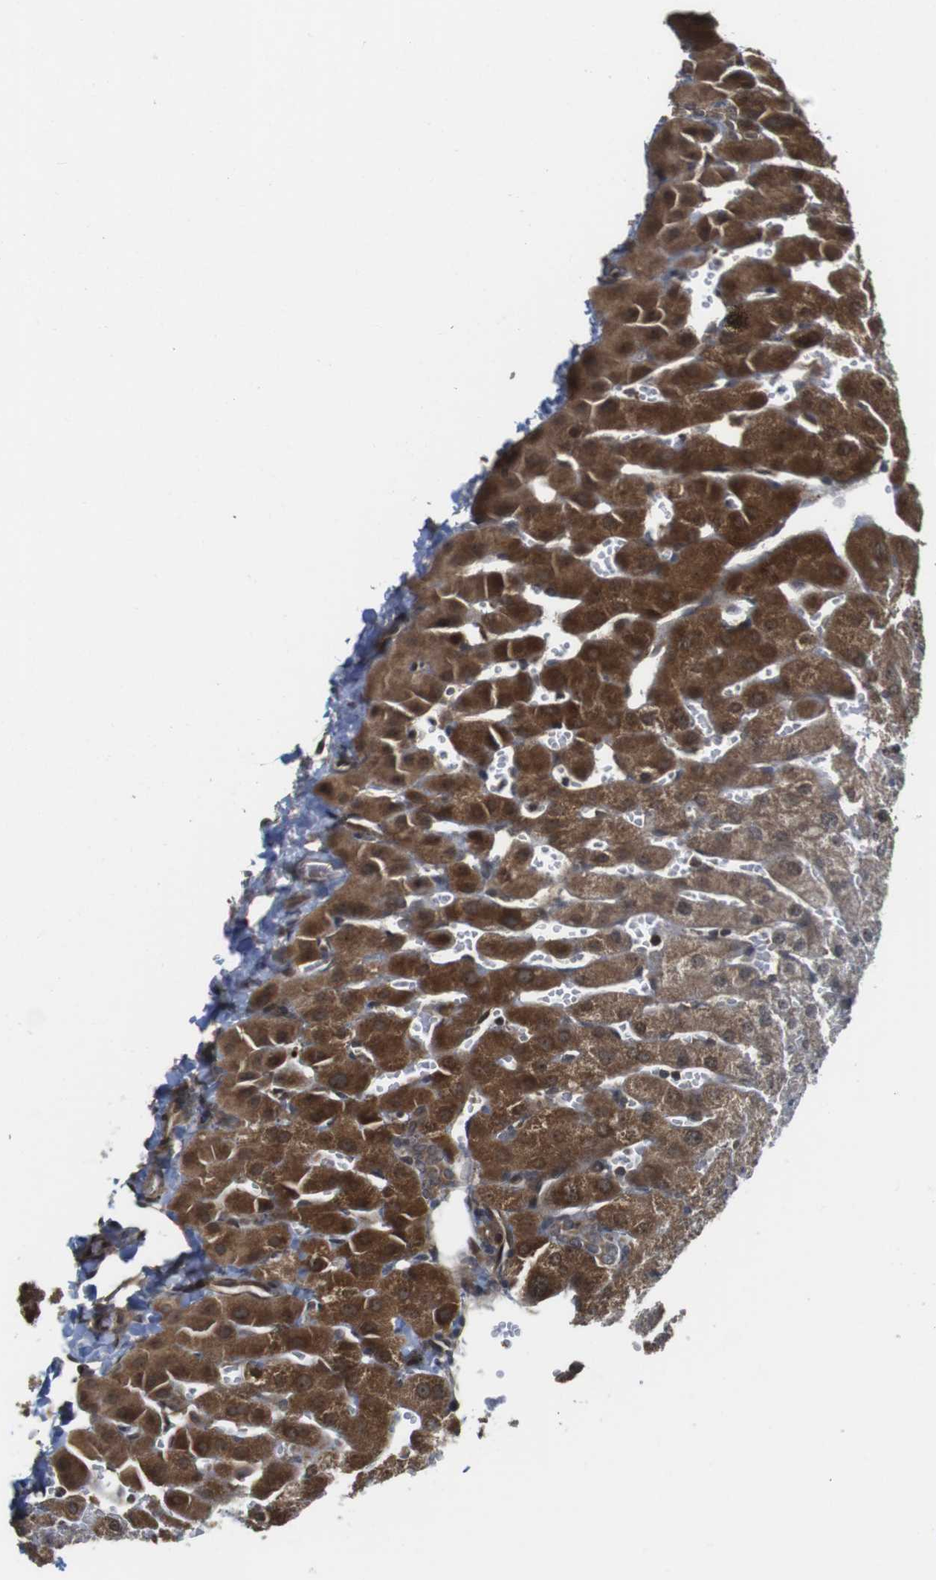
{"staining": {"intensity": "moderate", "quantity": ">75%", "location": "cytoplasmic/membranous"}, "tissue": "liver", "cell_type": "Cholangiocytes", "image_type": "normal", "snomed": [{"axis": "morphology", "description": "Normal tissue, NOS"}, {"axis": "morphology", "description": "Fibrosis, NOS"}, {"axis": "topography", "description": "Liver"}], "caption": "Cholangiocytes reveal medium levels of moderate cytoplasmic/membranous positivity in about >75% of cells in benign human liver.", "gene": "CC2D1A", "patient": {"sex": "female", "age": 29}}